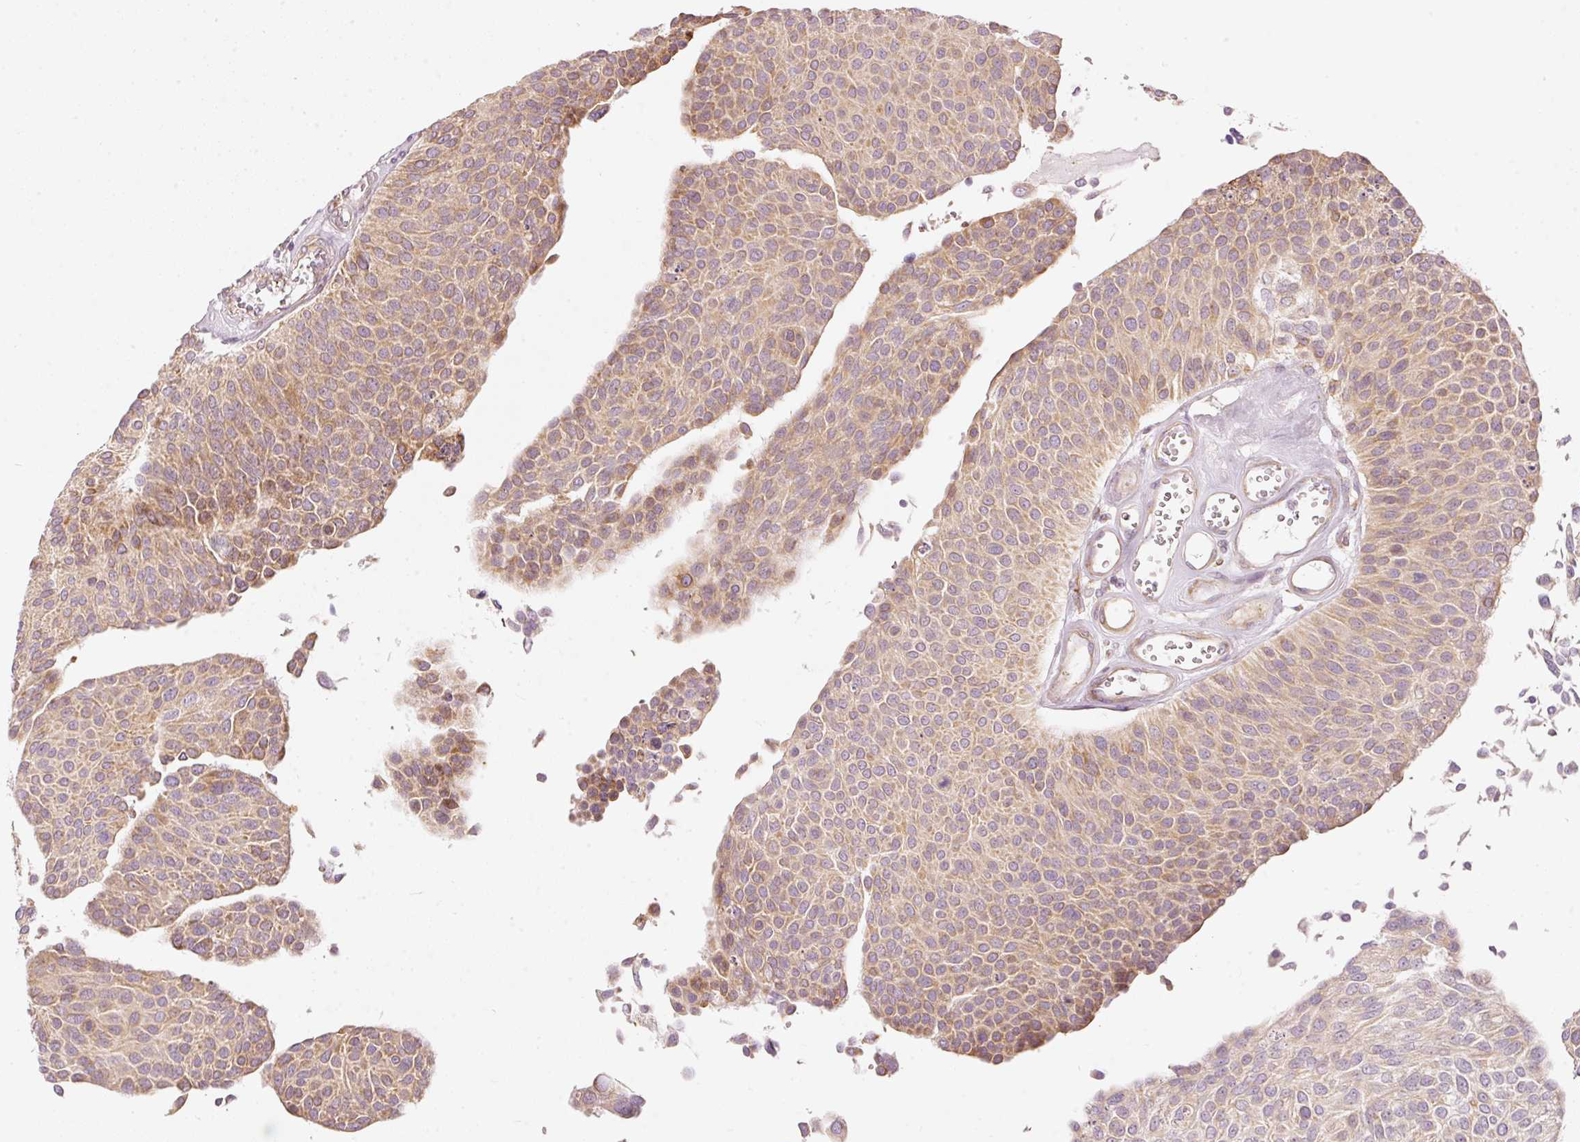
{"staining": {"intensity": "weak", "quantity": ">75%", "location": "cytoplasmic/membranous"}, "tissue": "urothelial cancer", "cell_type": "Tumor cells", "image_type": "cancer", "snomed": [{"axis": "morphology", "description": "Urothelial carcinoma, NOS"}, {"axis": "topography", "description": "Urinary bladder"}], "caption": "Transitional cell carcinoma tissue displays weak cytoplasmic/membranous positivity in approximately >75% of tumor cells, visualized by immunohistochemistry.", "gene": "SNAPC5", "patient": {"sex": "male", "age": 55}}